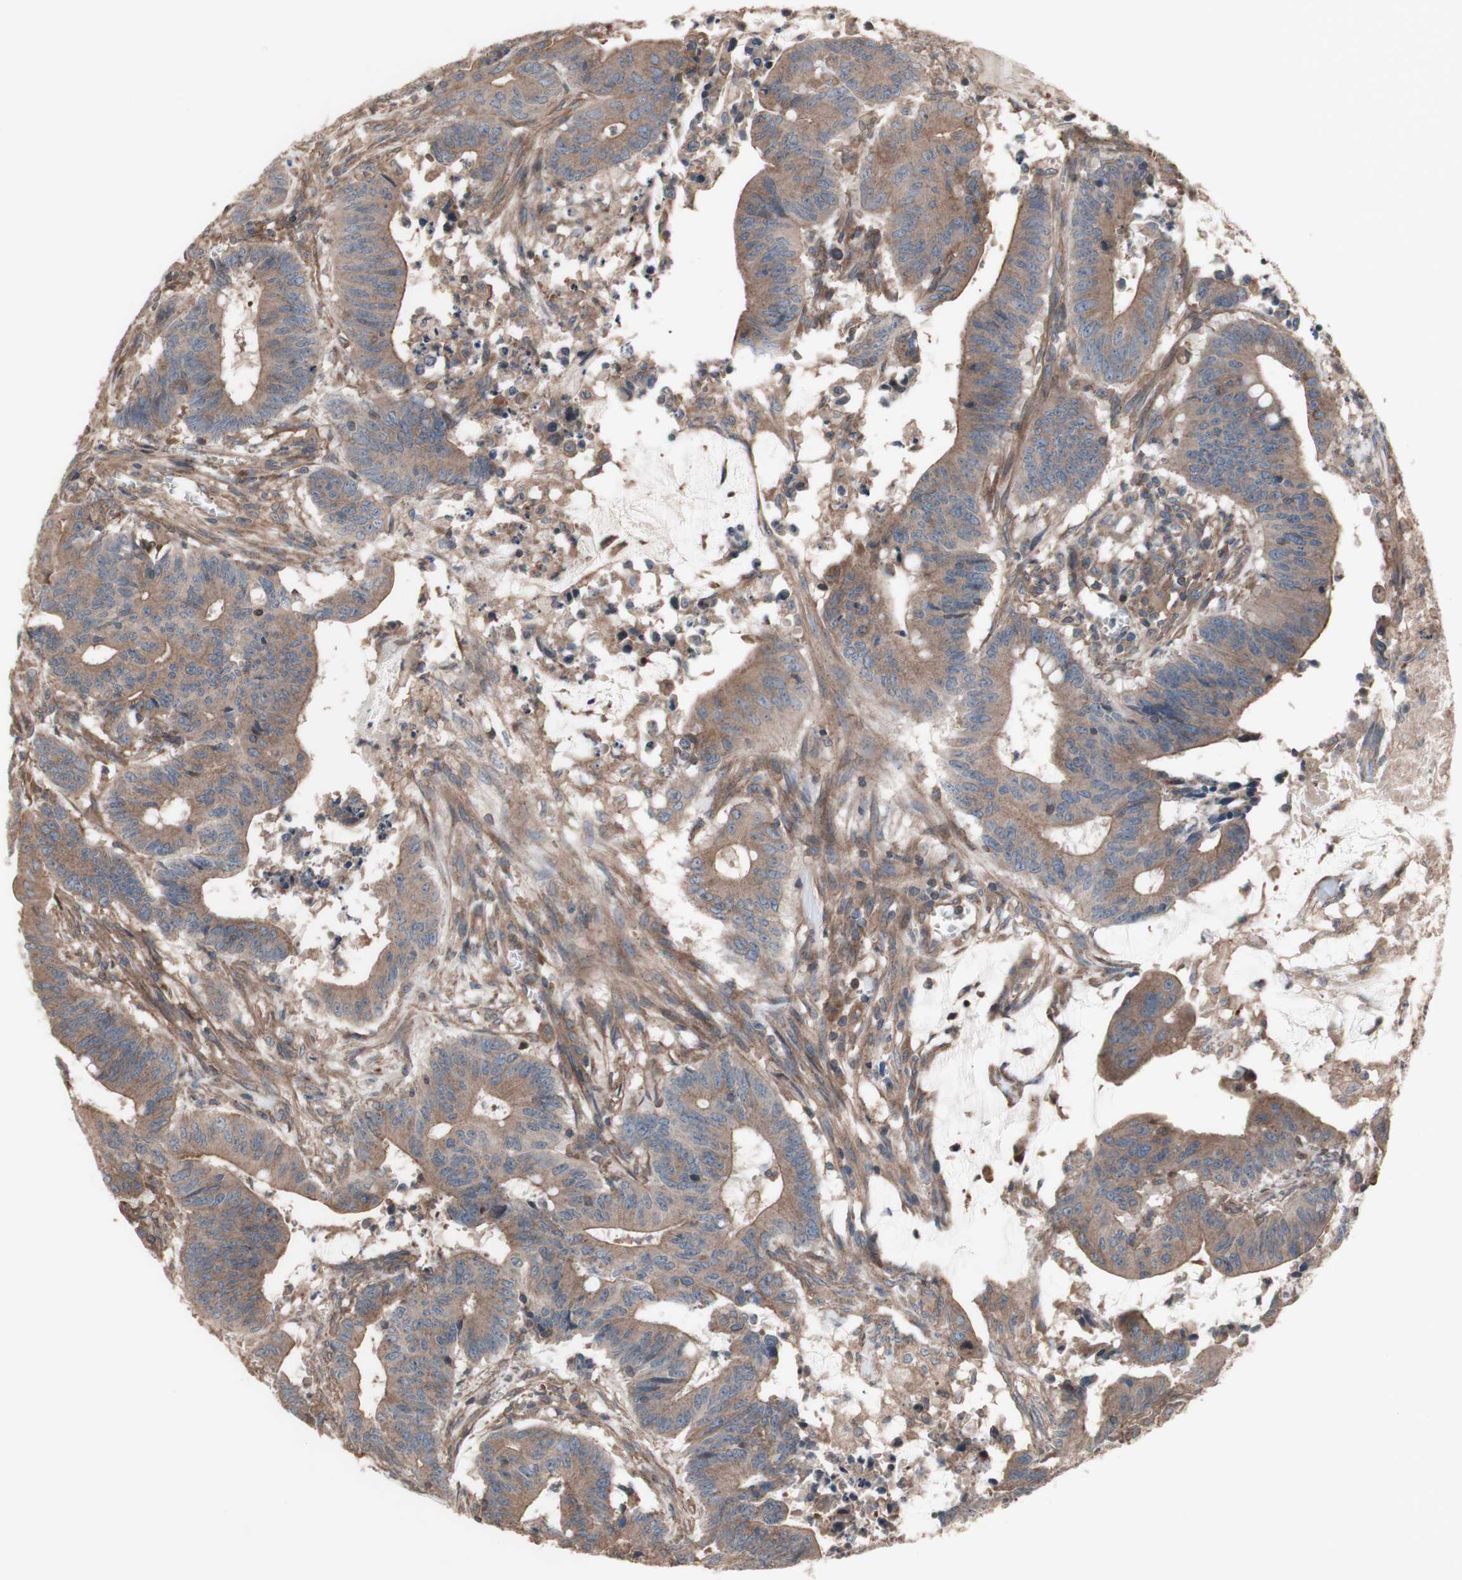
{"staining": {"intensity": "moderate", "quantity": ">75%", "location": "cytoplasmic/membranous"}, "tissue": "colorectal cancer", "cell_type": "Tumor cells", "image_type": "cancer", "snomed": [{"axis": "morphology", "description": "Adenocarcinoma, NOS"}, {"axis": "topography", "description": "Colon"}], "caption": "Immunohistochemistry (IHC) image of neoplastic tissue: colorectal cancer (adenocarcinoma) stained using IHC shows medium levels of moderate protein expression localized specifically in the cytoplasmic/membranous of tumor cells, appearing as a cytoplasmic/membranous brown color.", "gene": "COPB1", "patient": {"sex": "male", "age": 45}}